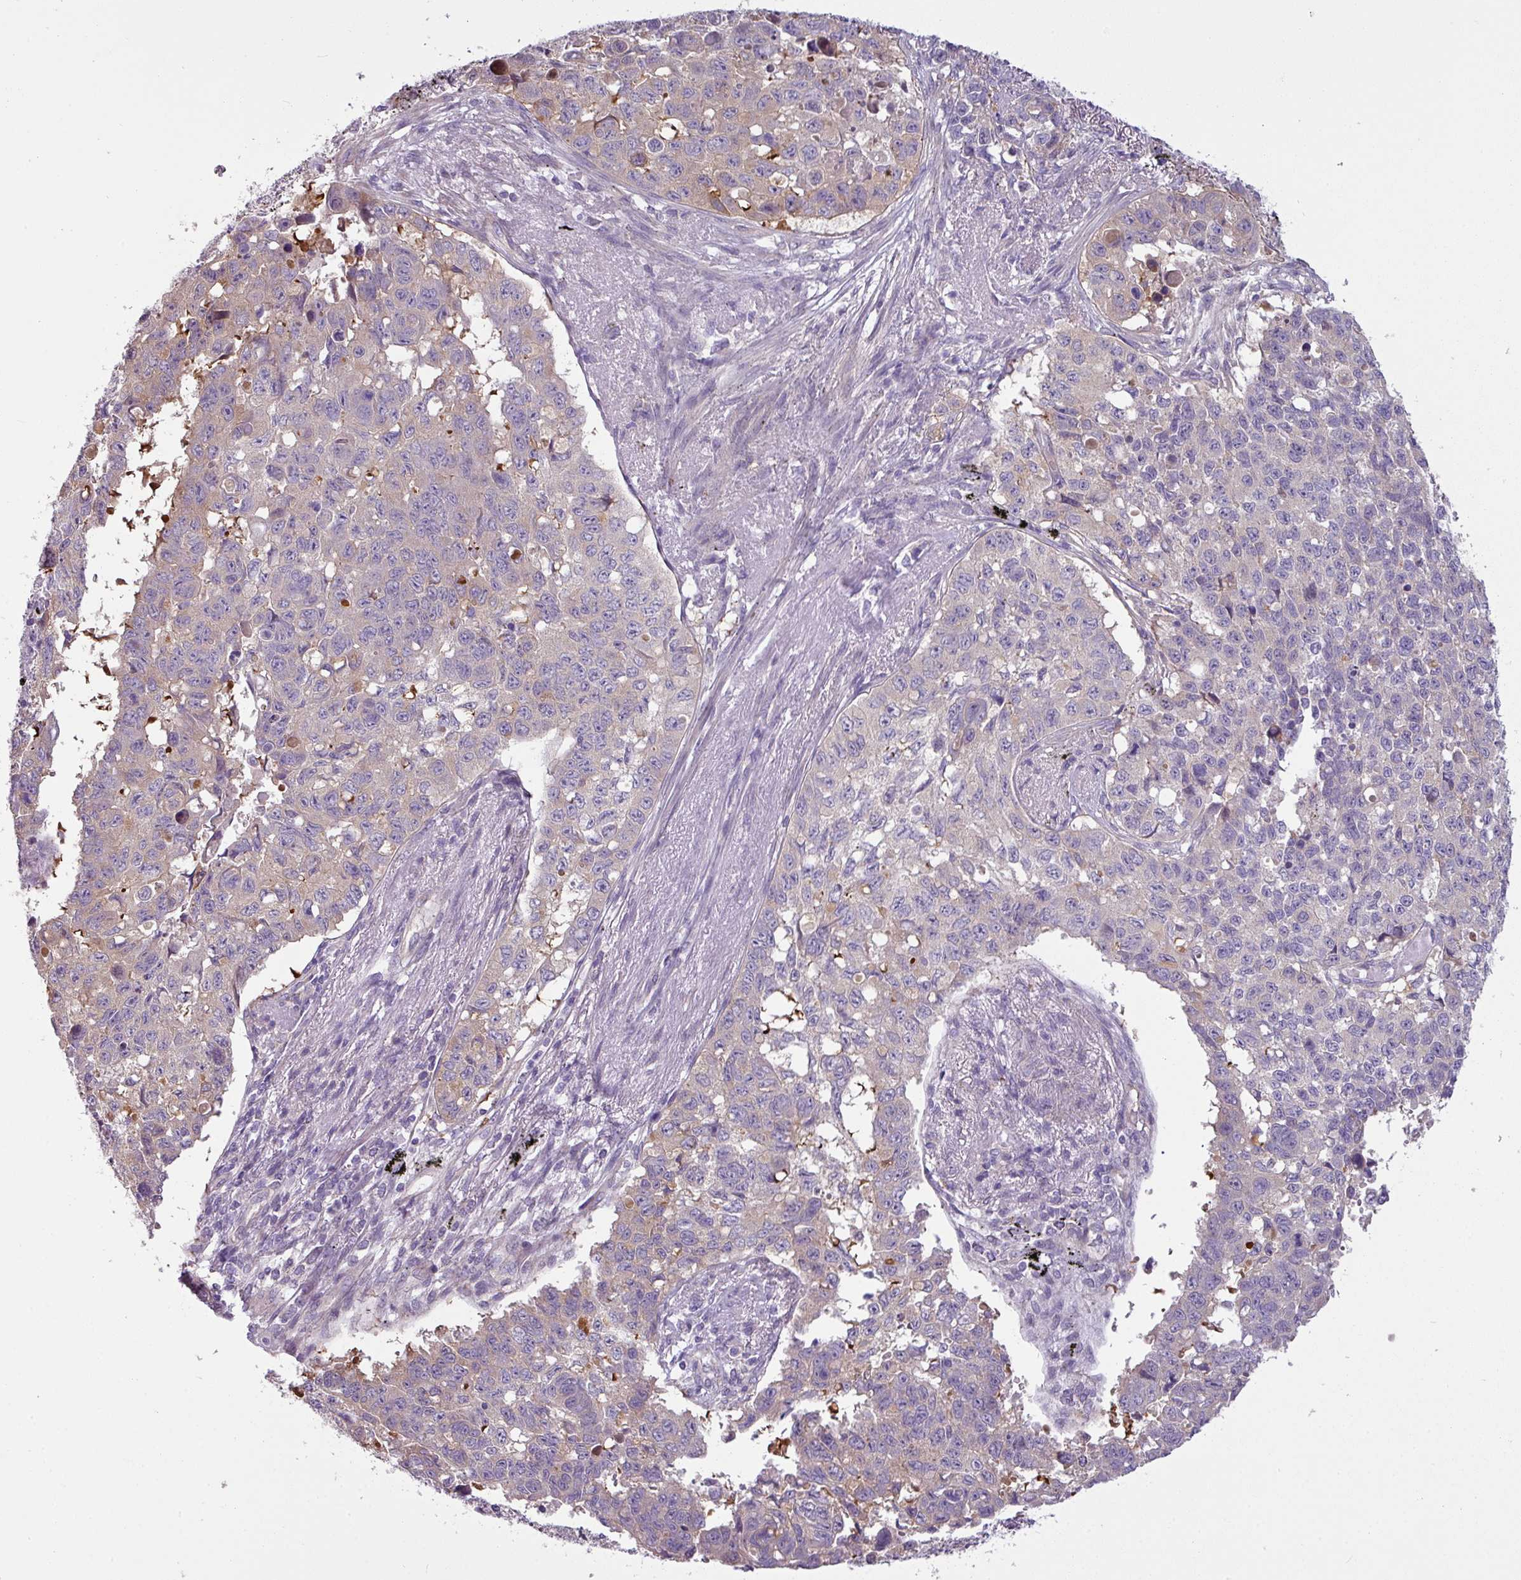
{"staining": {"intensity": "moderate", "quantity": "<25%", "location": "cytoplasmic/membranous"}, "tissue": "lung cancer", "cell_type": "Tumor cells", "image_type": "cancer", "snomed": [{"axis": "morphology", "description": "Squamous cell carcinoma, NOS"}, {"axis": "topography", "description": "Lung"}], "caption": "This is a histology image of immunohistochemistry (IHC) staining of lung squamous cell carcinoma, which shows moderate positivity in the cytoplasmic/membranous of tumor cells.", "gene": "CAMK2B", "patient": {"sex": "male", "age": 60}}